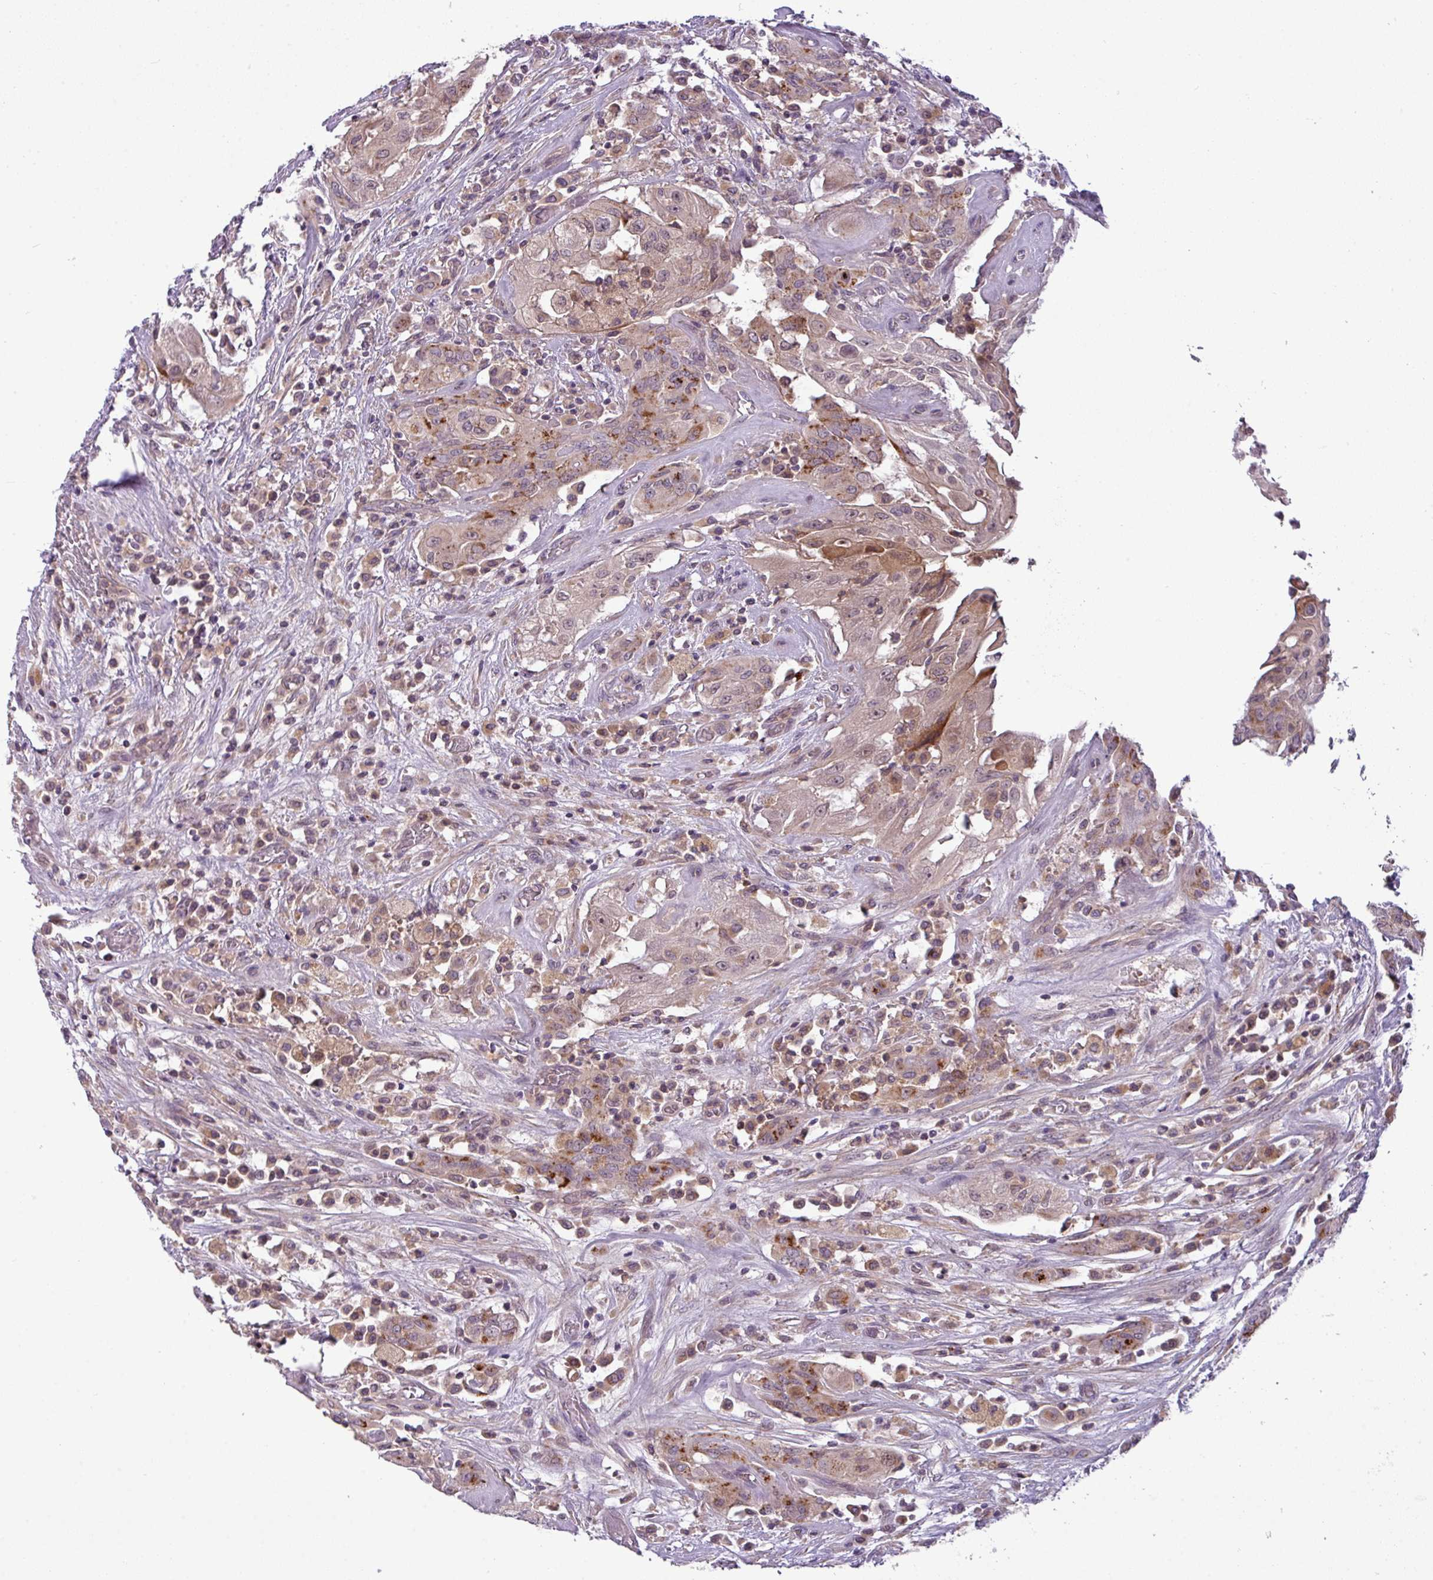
{"staining": {"intensity": "moderate", "quantity": "25%-75%", "location": "cytoplasmic/membranous"}, "tissue": "thyroid cancer", "cell_type": "Tumor cells", "image_type": "cancer", "snomed": [{"axis": "morphology", "description": "Papillary adenocarcinoma, NOS"}, {"axis": "topography", "description": "Thyroid gland"}], "caption": "Immunohistochemistry (IHC) staining of thyroid cancer (papillary adenocarcinoma), which displays medium levels of moderate cytoplasmic/membranous staining in about 25%-75% of tumor cells indicating moderate cytoplasmic/membranous protein staining. The staining was performed using DAB (3,3'-diaminobenzidine) (brown) for protein detection and nuclei were counterstained in hematoxylin (blue).", "gene": "ZNF35", "patient": {"sex": "female", "age": 59}}